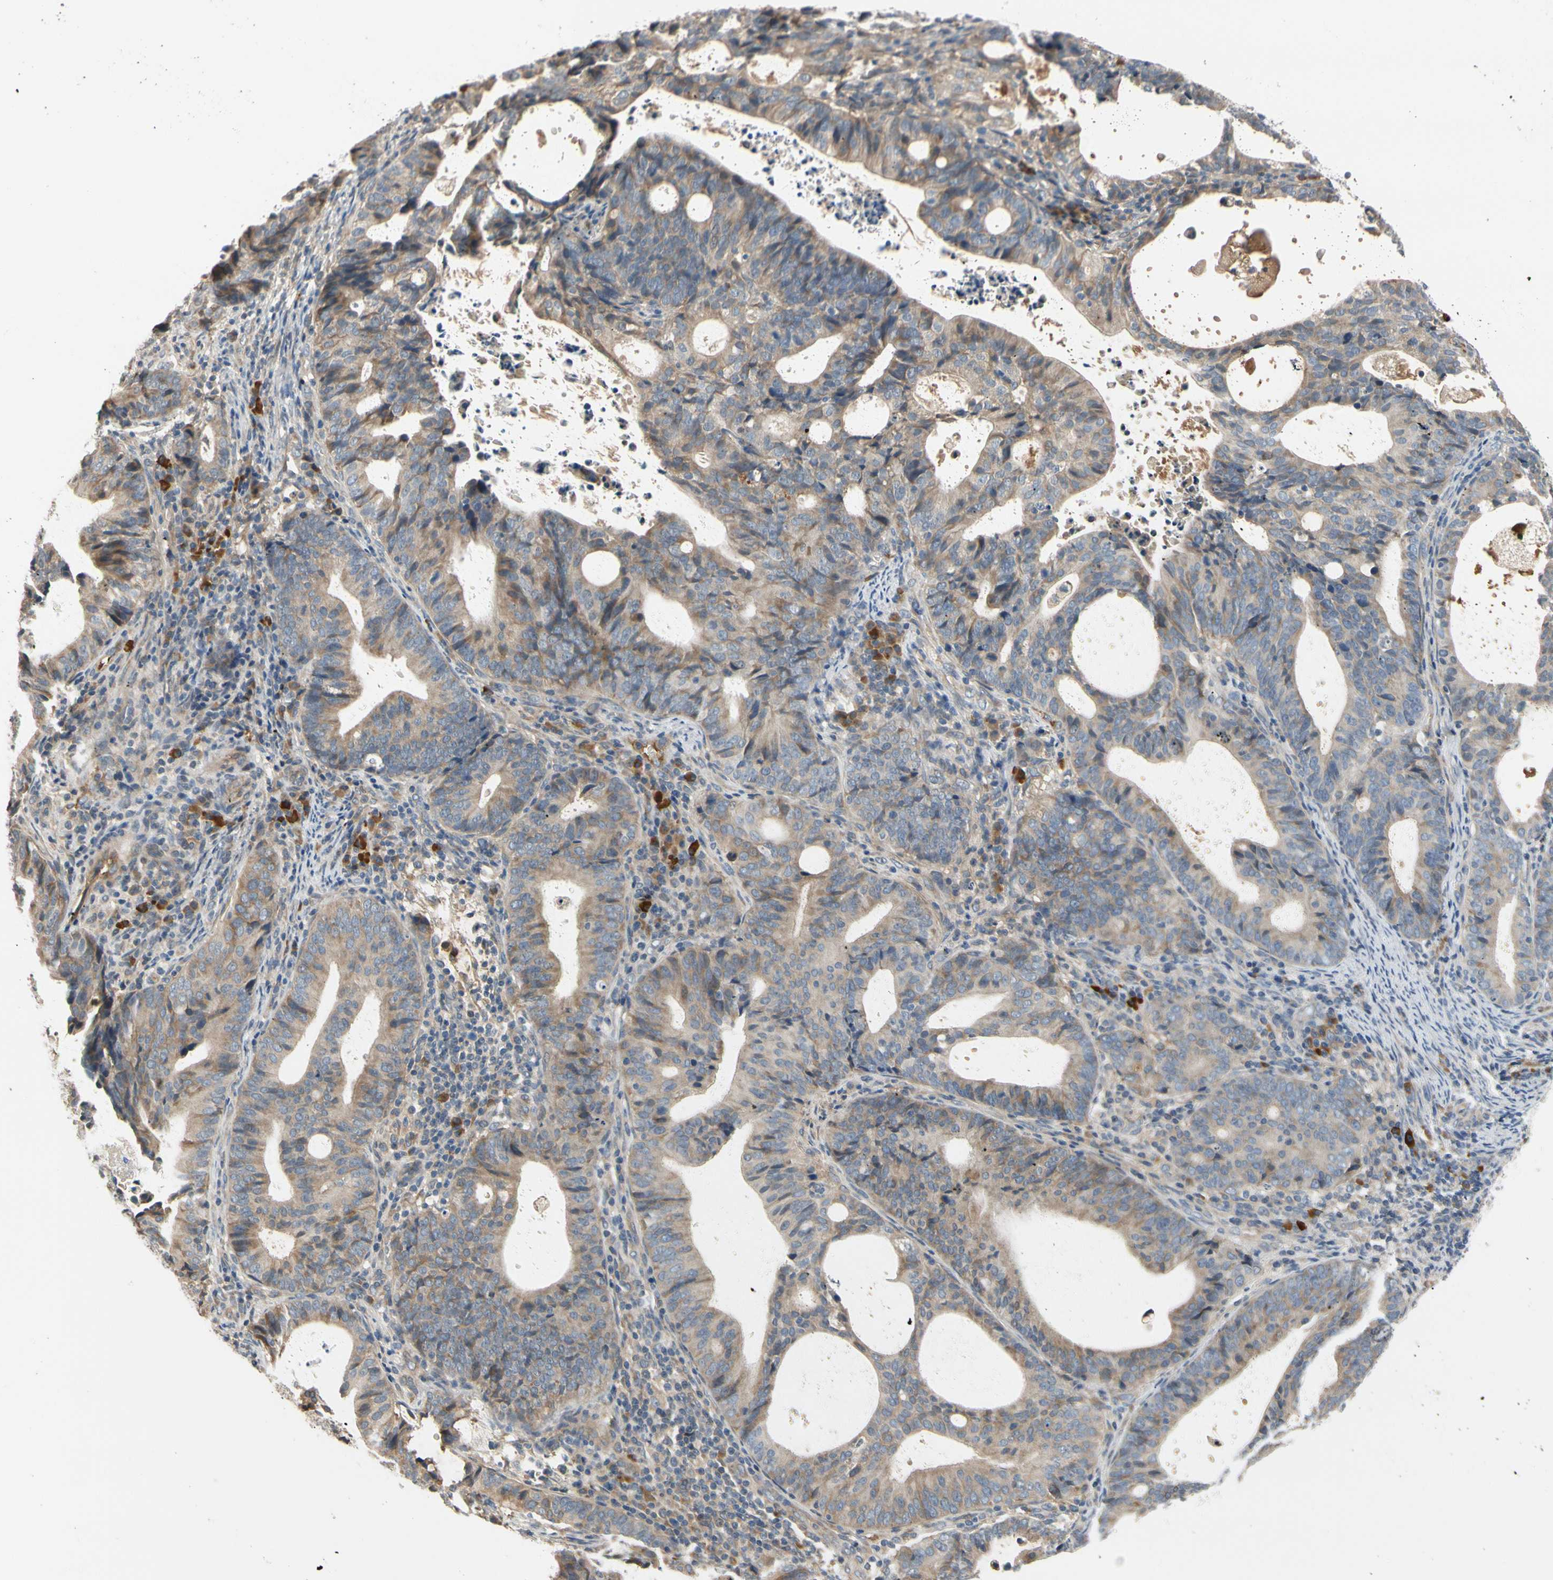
{"staining": {"intensity": "weak", "quantity": ">75%", "location": "cytoplasmic/membranous"}, "tissue": "endometrial cancer", "cell_type": "Tumor cells", "image_type": "cancer", "snomed": [{"axis": "morphology", "description": "Adenocarcinoma, NOS"}, {"axis": "topography", "description": "Uterus"}], "caption": "IHC (DAB (3,3'-diaminobenzidine)) staining of human adenocarcinoma (endometrial) demonstrates weak cytoplasmic/membranous protein positivity in approximately >75% of tumor cells.", "gene": "C4A", "patient": {"sex": "female", "age": 83}}